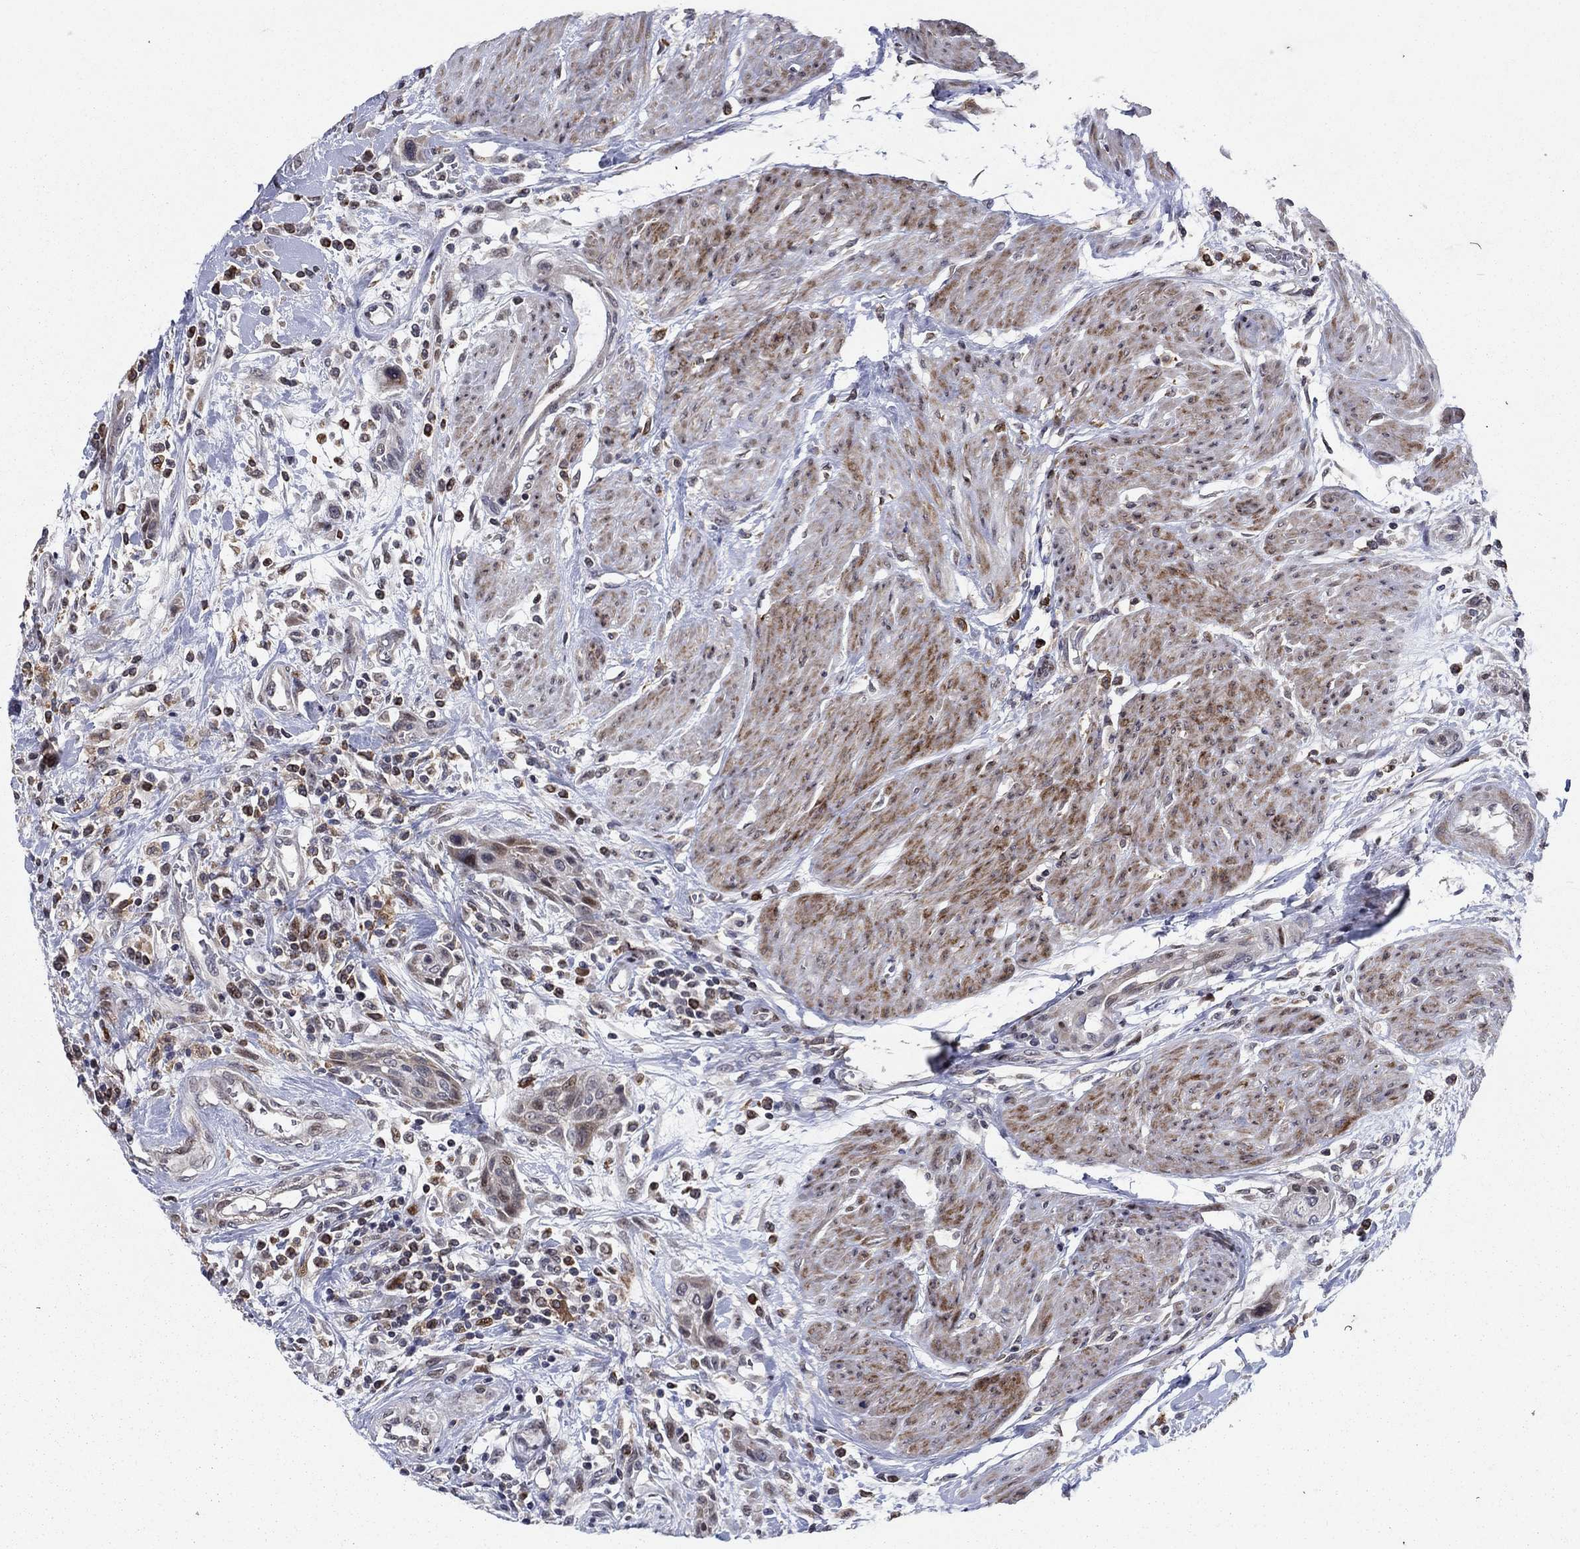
{"staining": {"intensity": "weak", "quantity": "<25%", "location": "cytoplasmic/membranous"}, "tissue": "urothelial cancer", "cell_type": "Tumor cells", "image_type": "cancer", "snomed": [{"axis": "morphology", "description": "Urothelial carcinoma, High grade"}, {"axis": "topography", "description": "Urinary bladder"}], "caption": "Immunohistochemistry (IHC) image of urothelial cancer stained for a protein (brown), which displays no expression in tumor cells.", "gene": "DHRS7", "patient": {"sex": "male", "age": 35}}